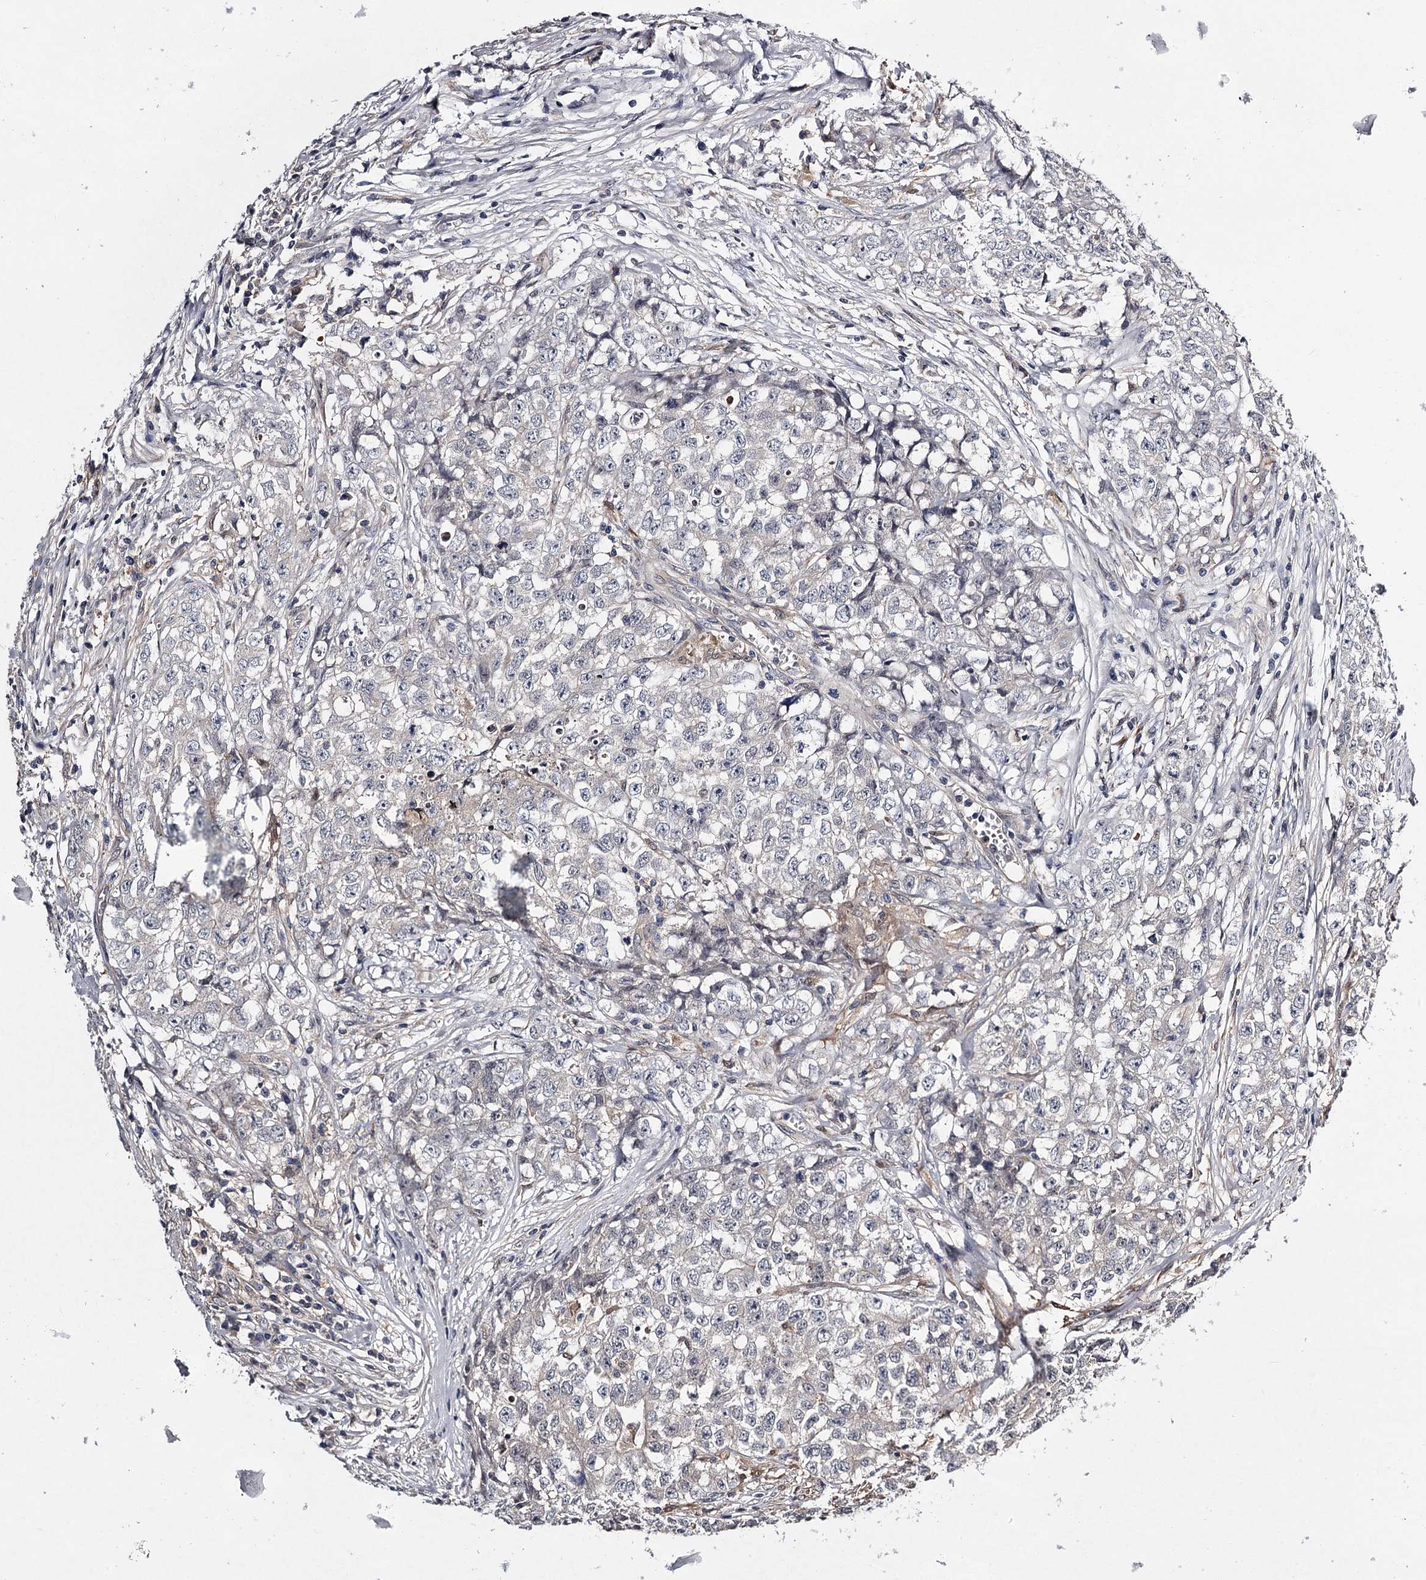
{"staining": {"intensity": "negative", "quantity": "none", "location": "none"}, "tissue": "testis cancer", "cell_type": "Tumor cells", "image_type": "cancer", "snomed": [{"axis": "morphology", "description": "Seminoma, NOS"}, {"axis": "morphology", "description": "Carcinoma, Embryonal, NOS"}, {"axis": "topography", "description": "Testis"}], "caption": "The micrograph reveals no staining of tumor cells in testis seminoma.", "gene": "GSTO1", "patient": {"sex": "male", "age": 43}}